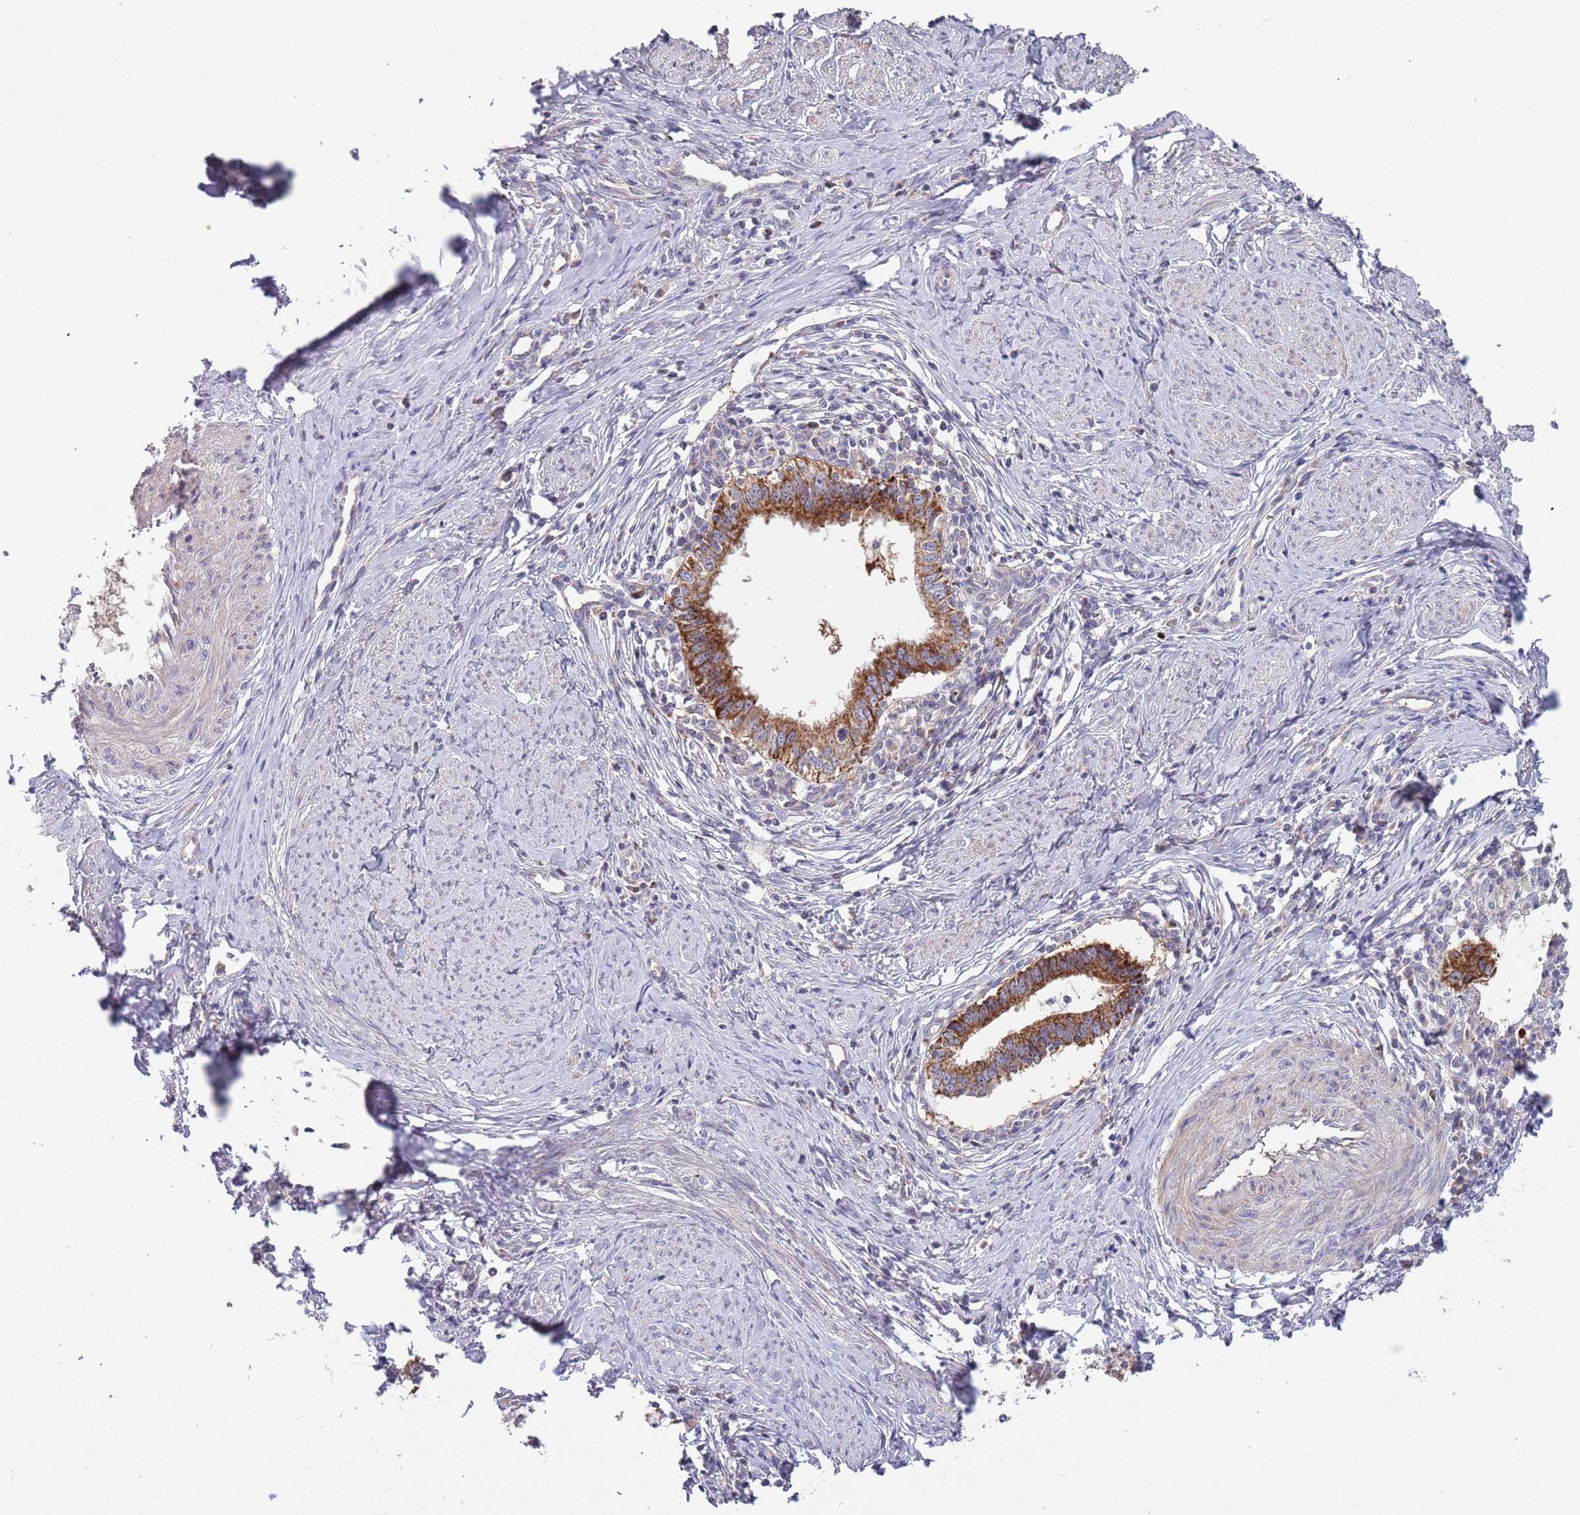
{"staining": {"intensity": "strong", "quantity": ">75%", "location": "cytoplasmic/membranous"}, "tissue": "cervical cancer", "cell_type": "Tumor cells", "image_type": "cancer", "snomed": [{"axis": "morphology", "description": "Adenocarcinoma, NOS"}, {"axis": "topography", "description": "Cervix"}], "caption": "Strong cytoplasmic/membranous positivity is appreciated in approximately >75% of tumor cells in cervical cancer.", "gene": "ABCC10", "patient": {"sex": "female", "age": 36}}